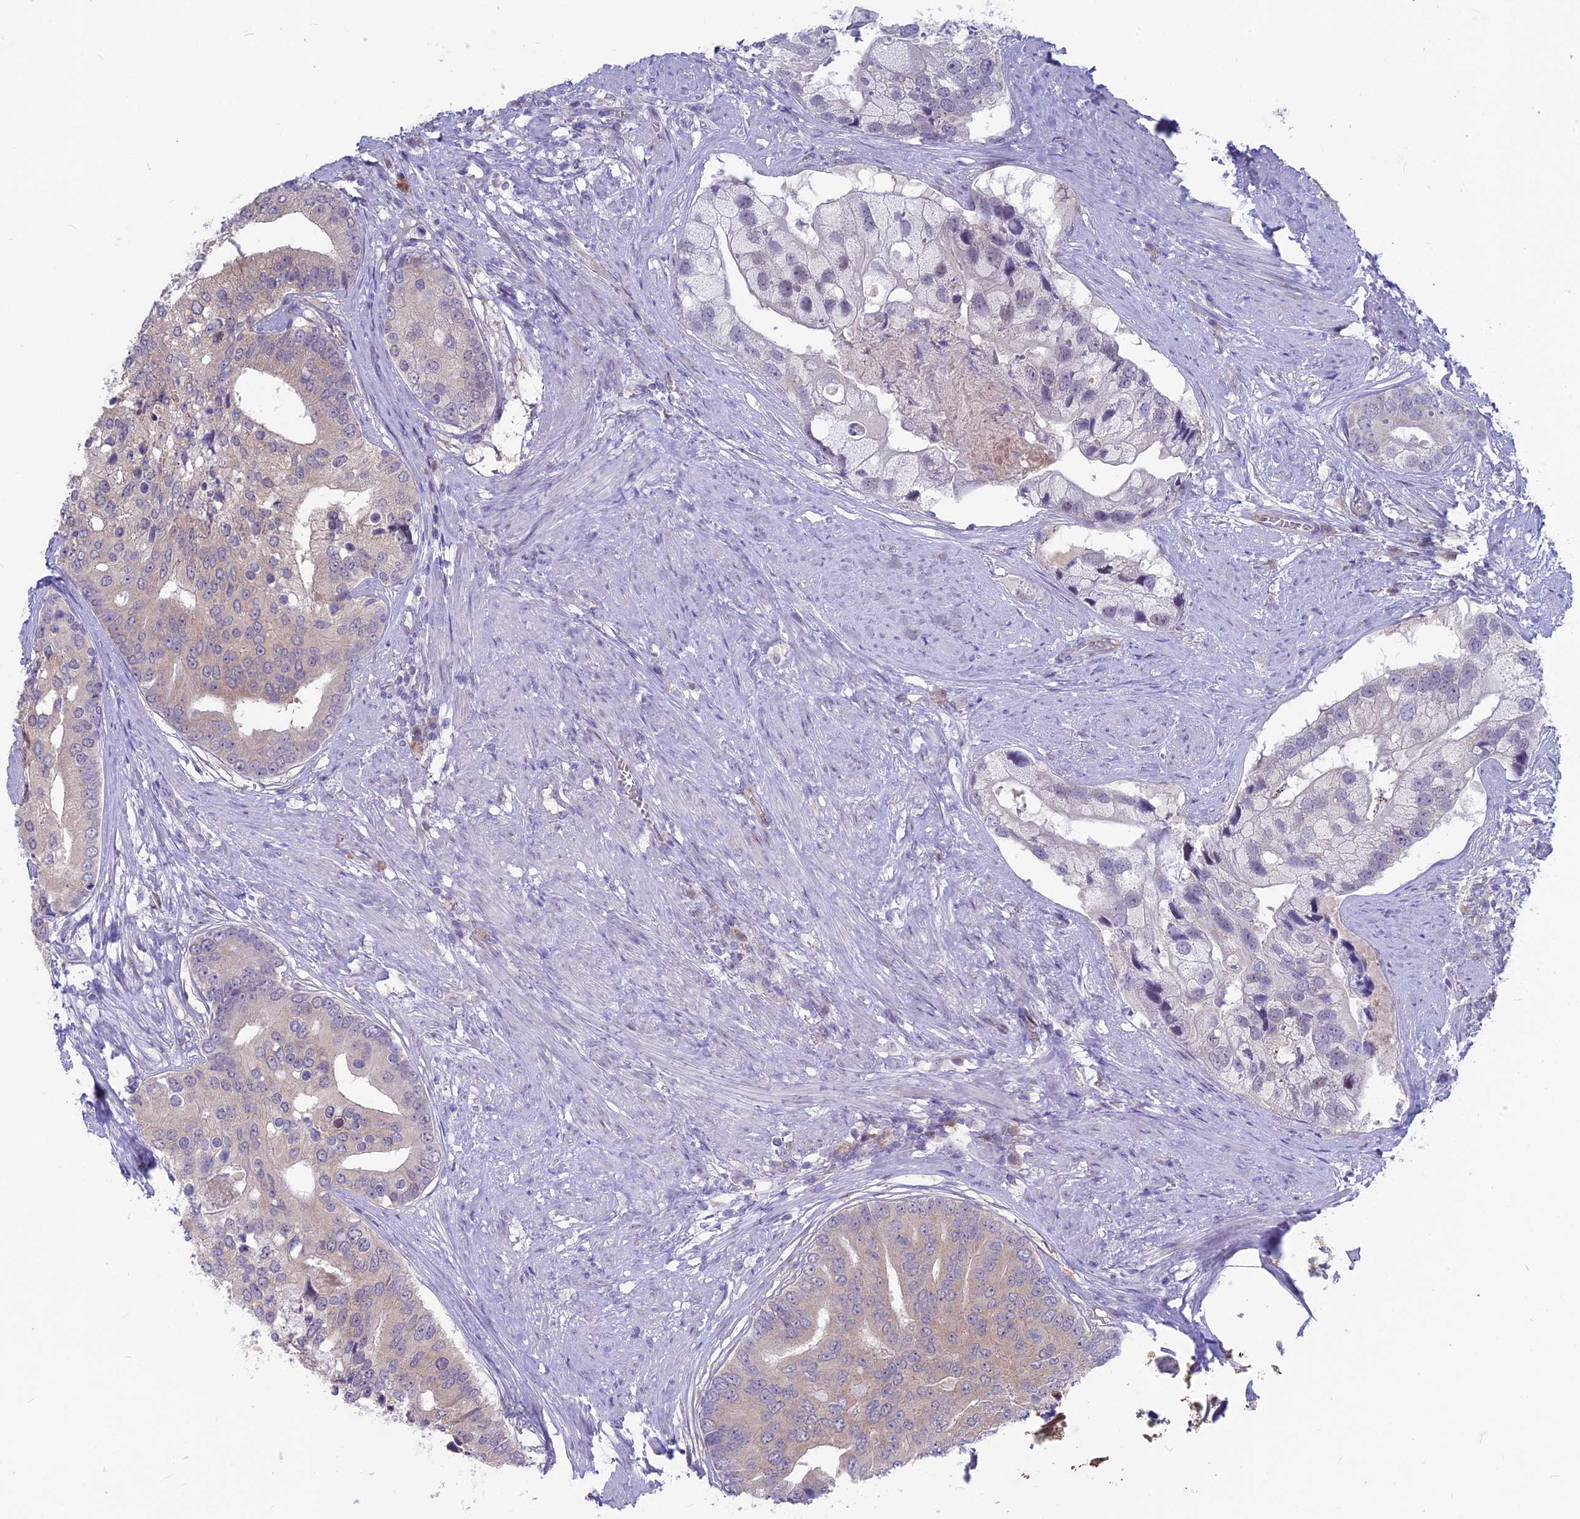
{"staining": {"intensity": "negative", "quantity": "none", "location": "none"}, "tissue": "prostate cancer", "cell_type": "Tumor cells", "image_type": "cancer", "snomed": [{"axis": "morphology", "description": "Adenocarcinoma, High grade"}, {"axis": "topography", "description": "Prostate"}], "caption": "High-grade adenocarcinoma (prostate) stained for a protein using immunohistochemistry exhibits no expression tumor cells.", "gene": "SNTN", "patient": {"sex": "male", "age": 62}}